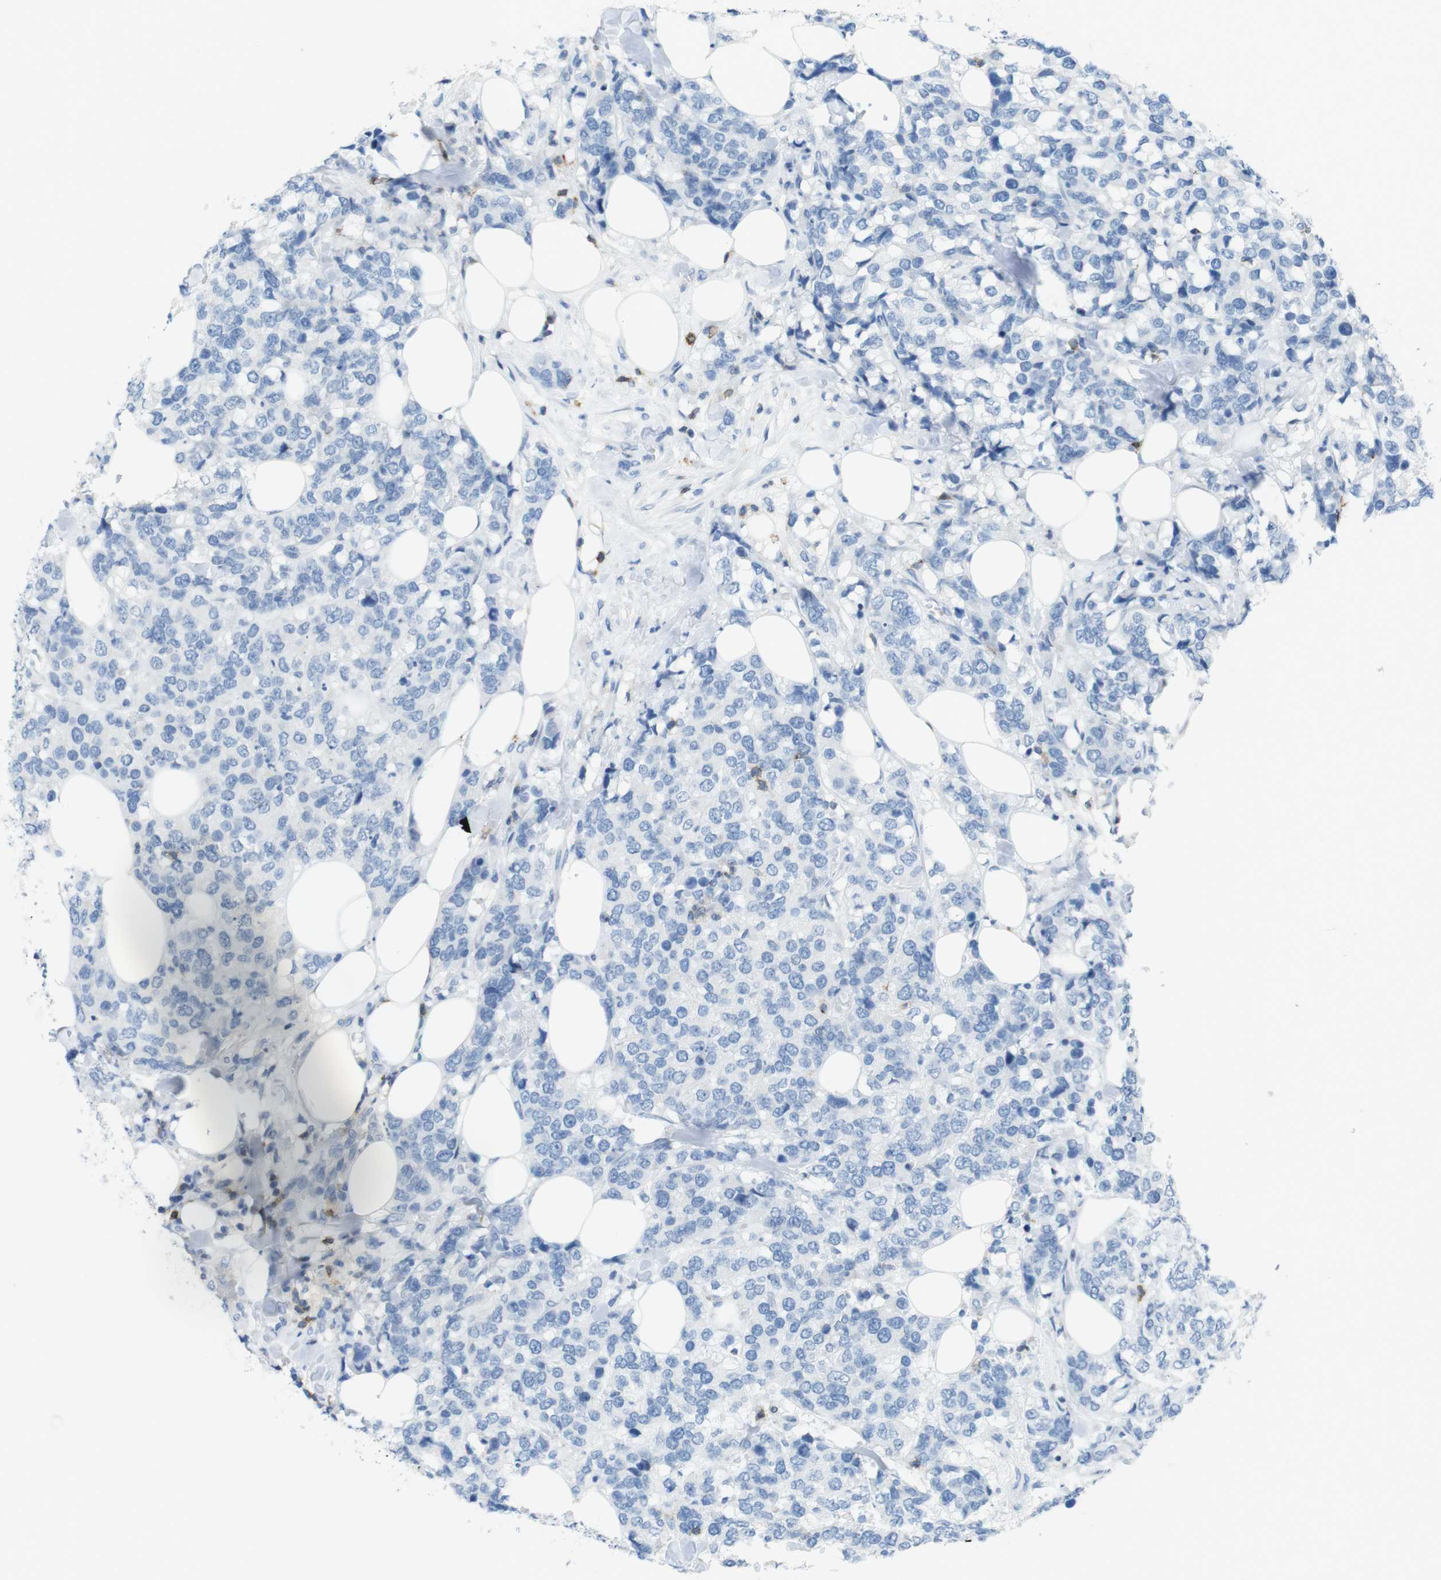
{"staining": {"intensity": "negative", "quantity": "none", "location": "none"}, "tissue": "breast cancer", "cell_type": "Tumor cells", "image_type": "cancer", "snomed": [{"axis": "morphology", "description": "Lobular carcinoma"}, {"axis": "topography", "description": "Breast"}], "caption": "Breast cancer was stained to show a protein in brown. There is no significant staining in tumor cells.", "gene": "CD5", "patient": {"sex": "female", "age": 59}}